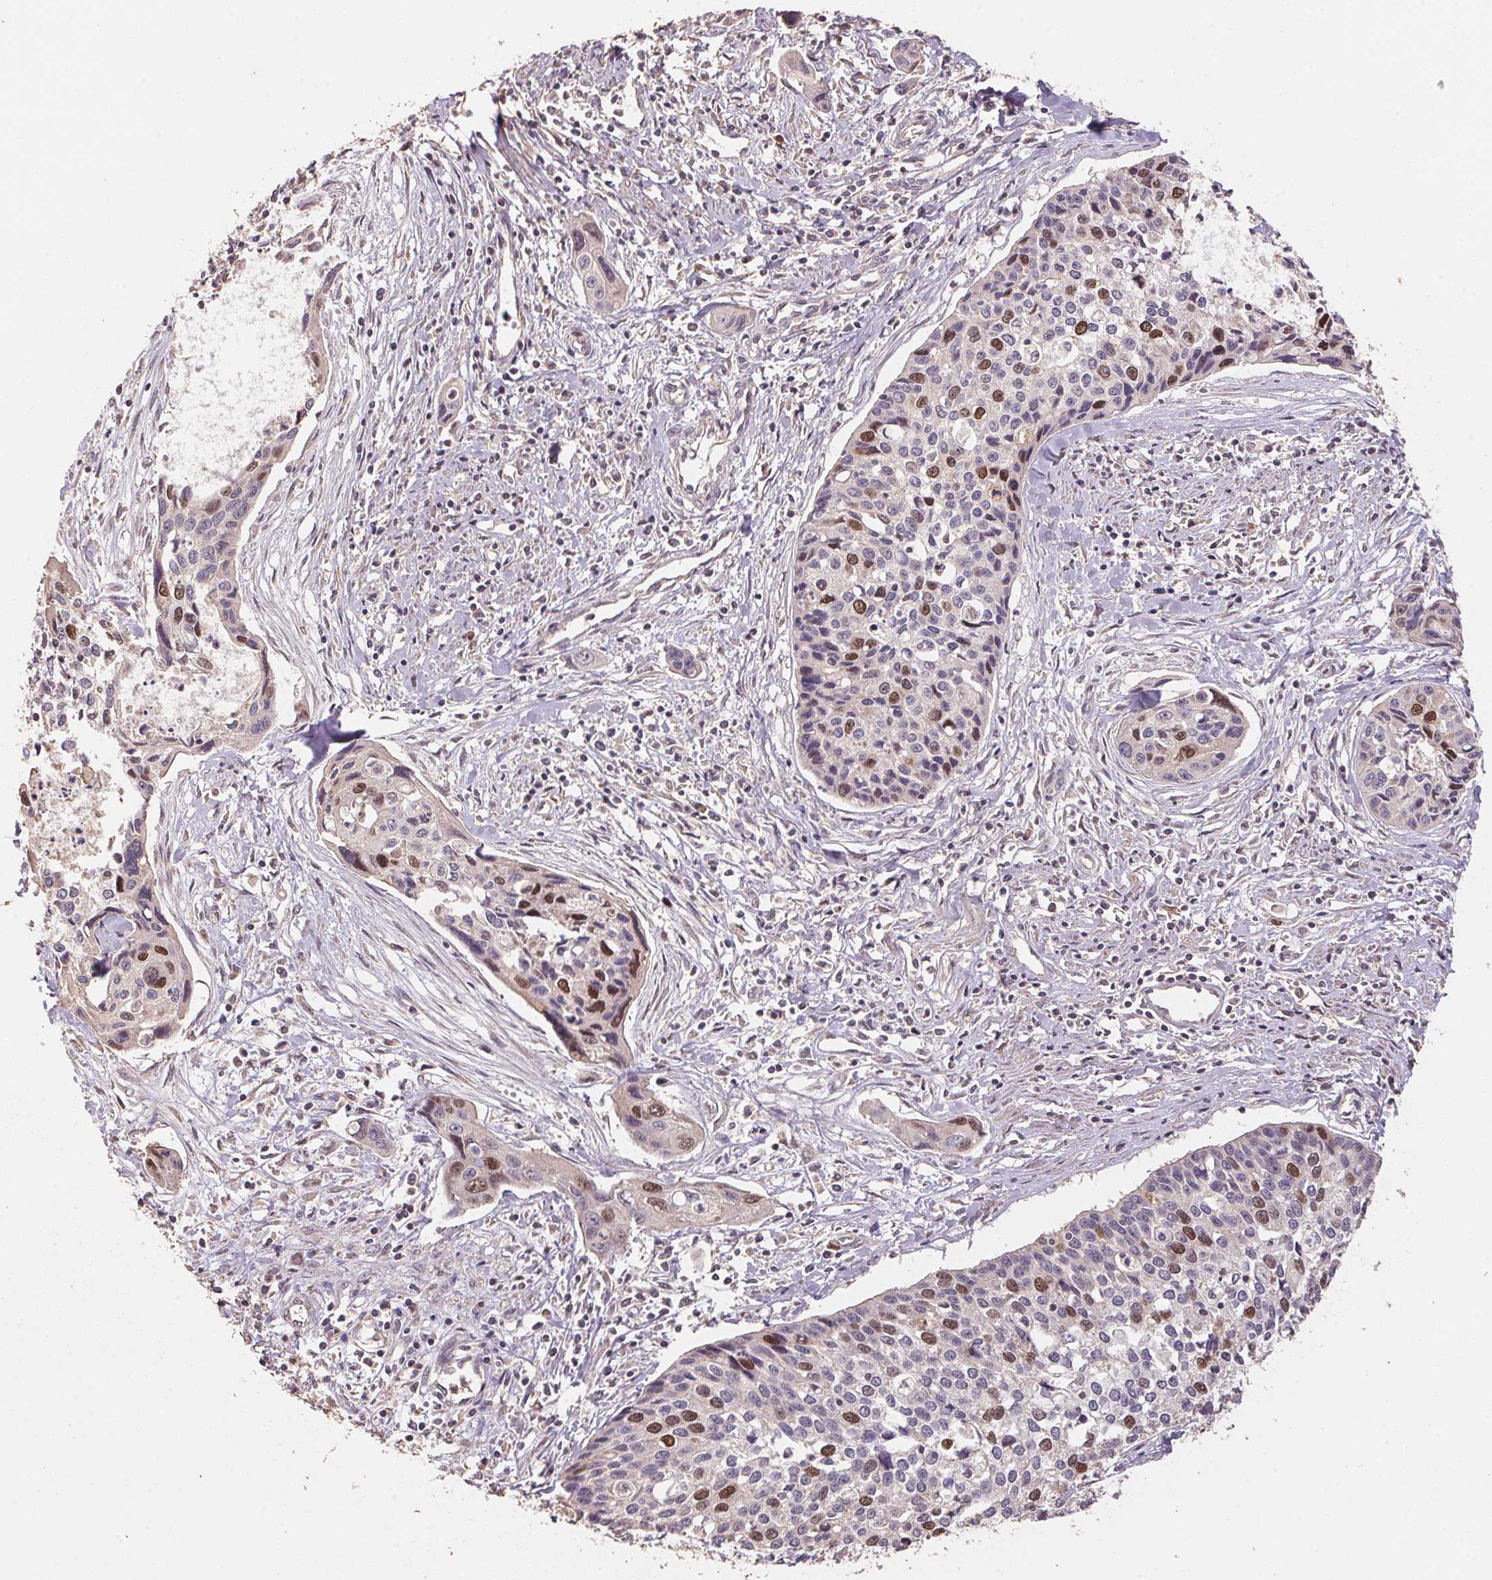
{"staining": {"intensity": "strong", "quantity": "<25%", "location": "nuclear"}, "tissue": "cervical cancer", "cell_type": "Tumor cells", "image_type": "cancer", "snomed": [{"axis": "morphology", "description": "Squamous cell carcinoma, NOS"}, {"axis": "topography", "description": "Cervix"}], "caption": "IHC (DAB (3,3'-diaminobenzidine)) staining of cervical squamous cell carcinoma exhibits strong nuclear protein positivity in about <25% of tumor cells.", "gene": "CENPF", "patient": {"sex": "female", "age": 31}}